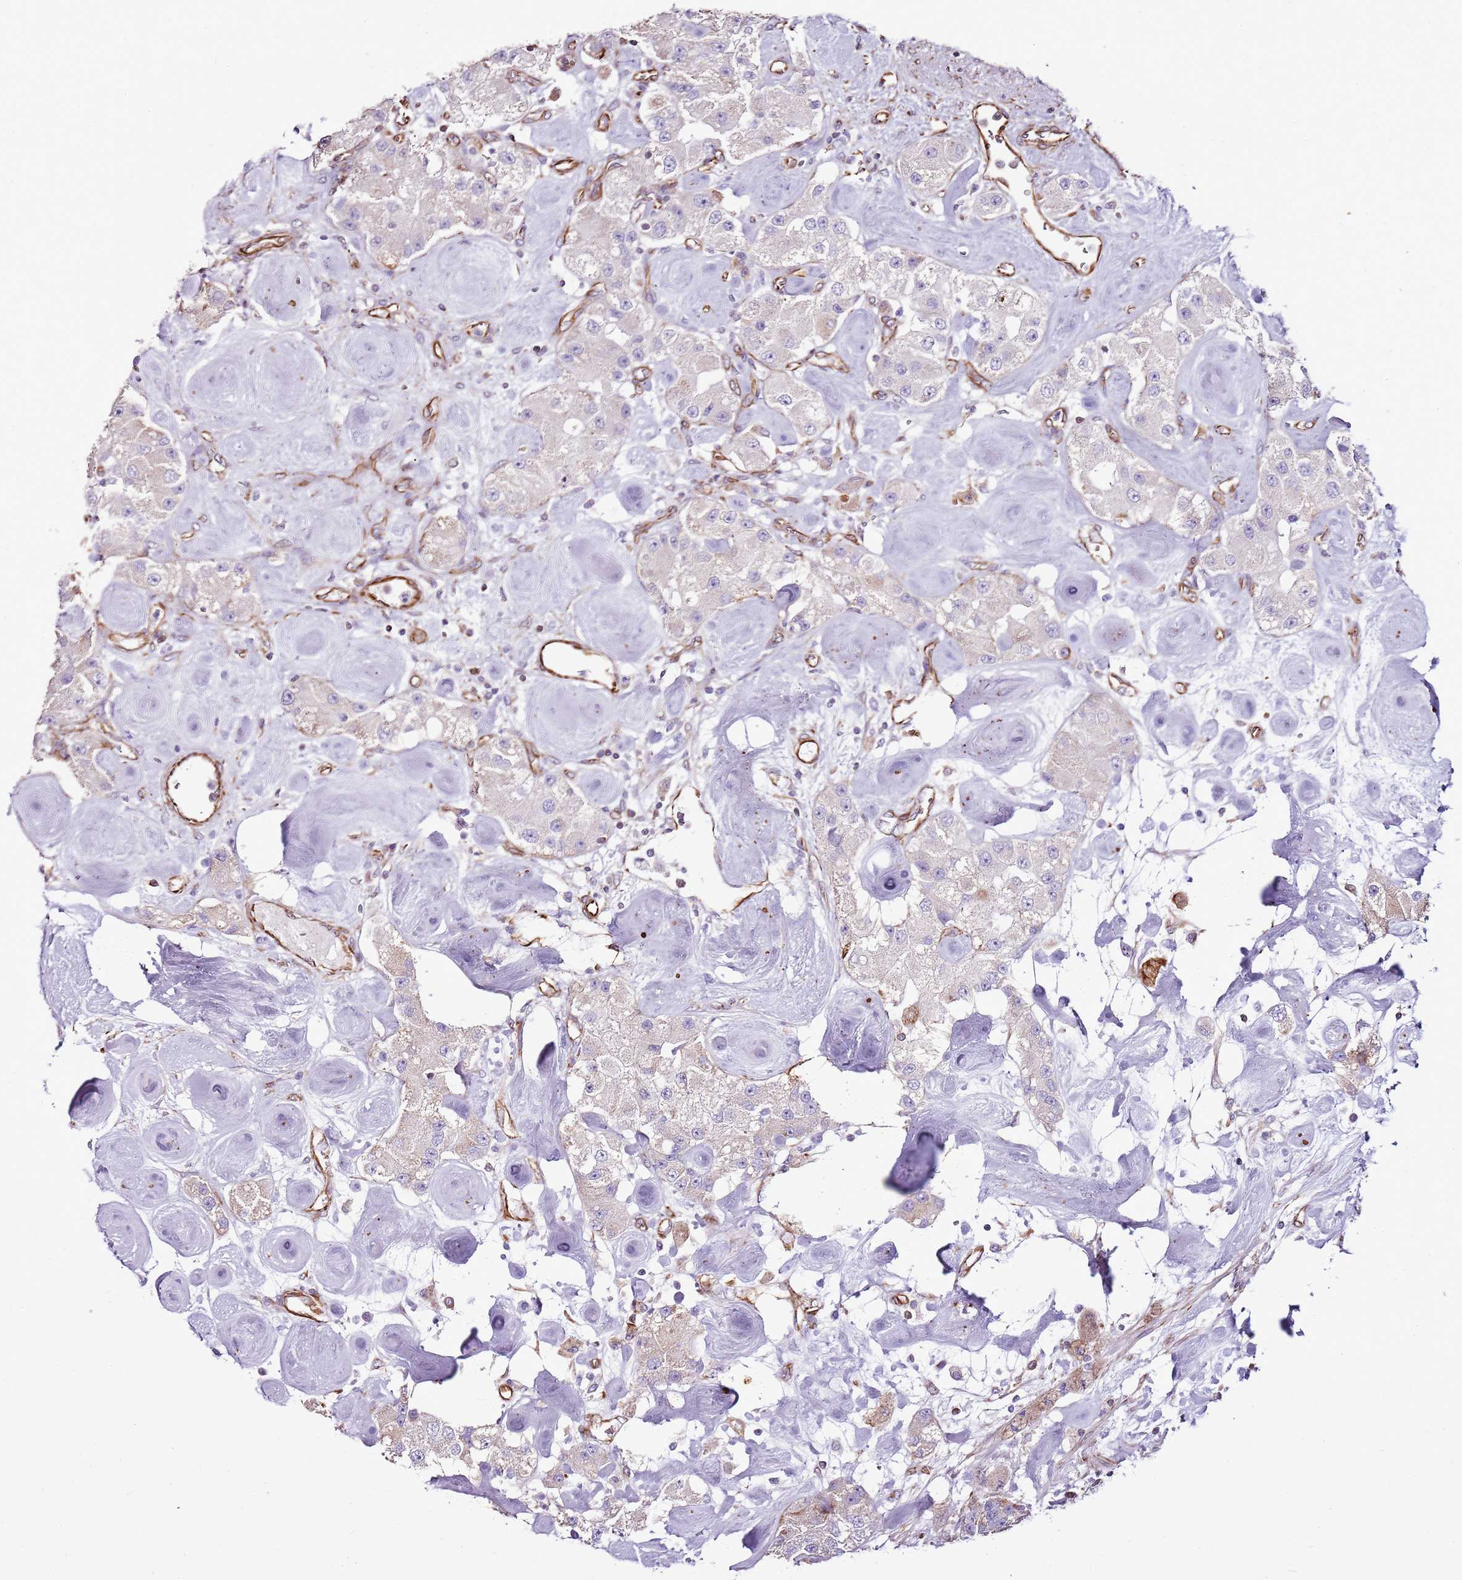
{"staining": {"intensity": "negative", "quantity": "none", "location": "none"}, "tissue": "carcinoid", "cell_type": "Tumor cells", "image_type": "cancer", "snomed": [{"axis": "morphology", "description": "Carcinoid, malignant, NOS"}, {"axis": "topography", "description": "Pancreas"}], "caption": "The image exhibits no staining of tumor cells in carcinoid.", "gene": "ZNF786", "patient": {"sex": "male", "age": 41}}